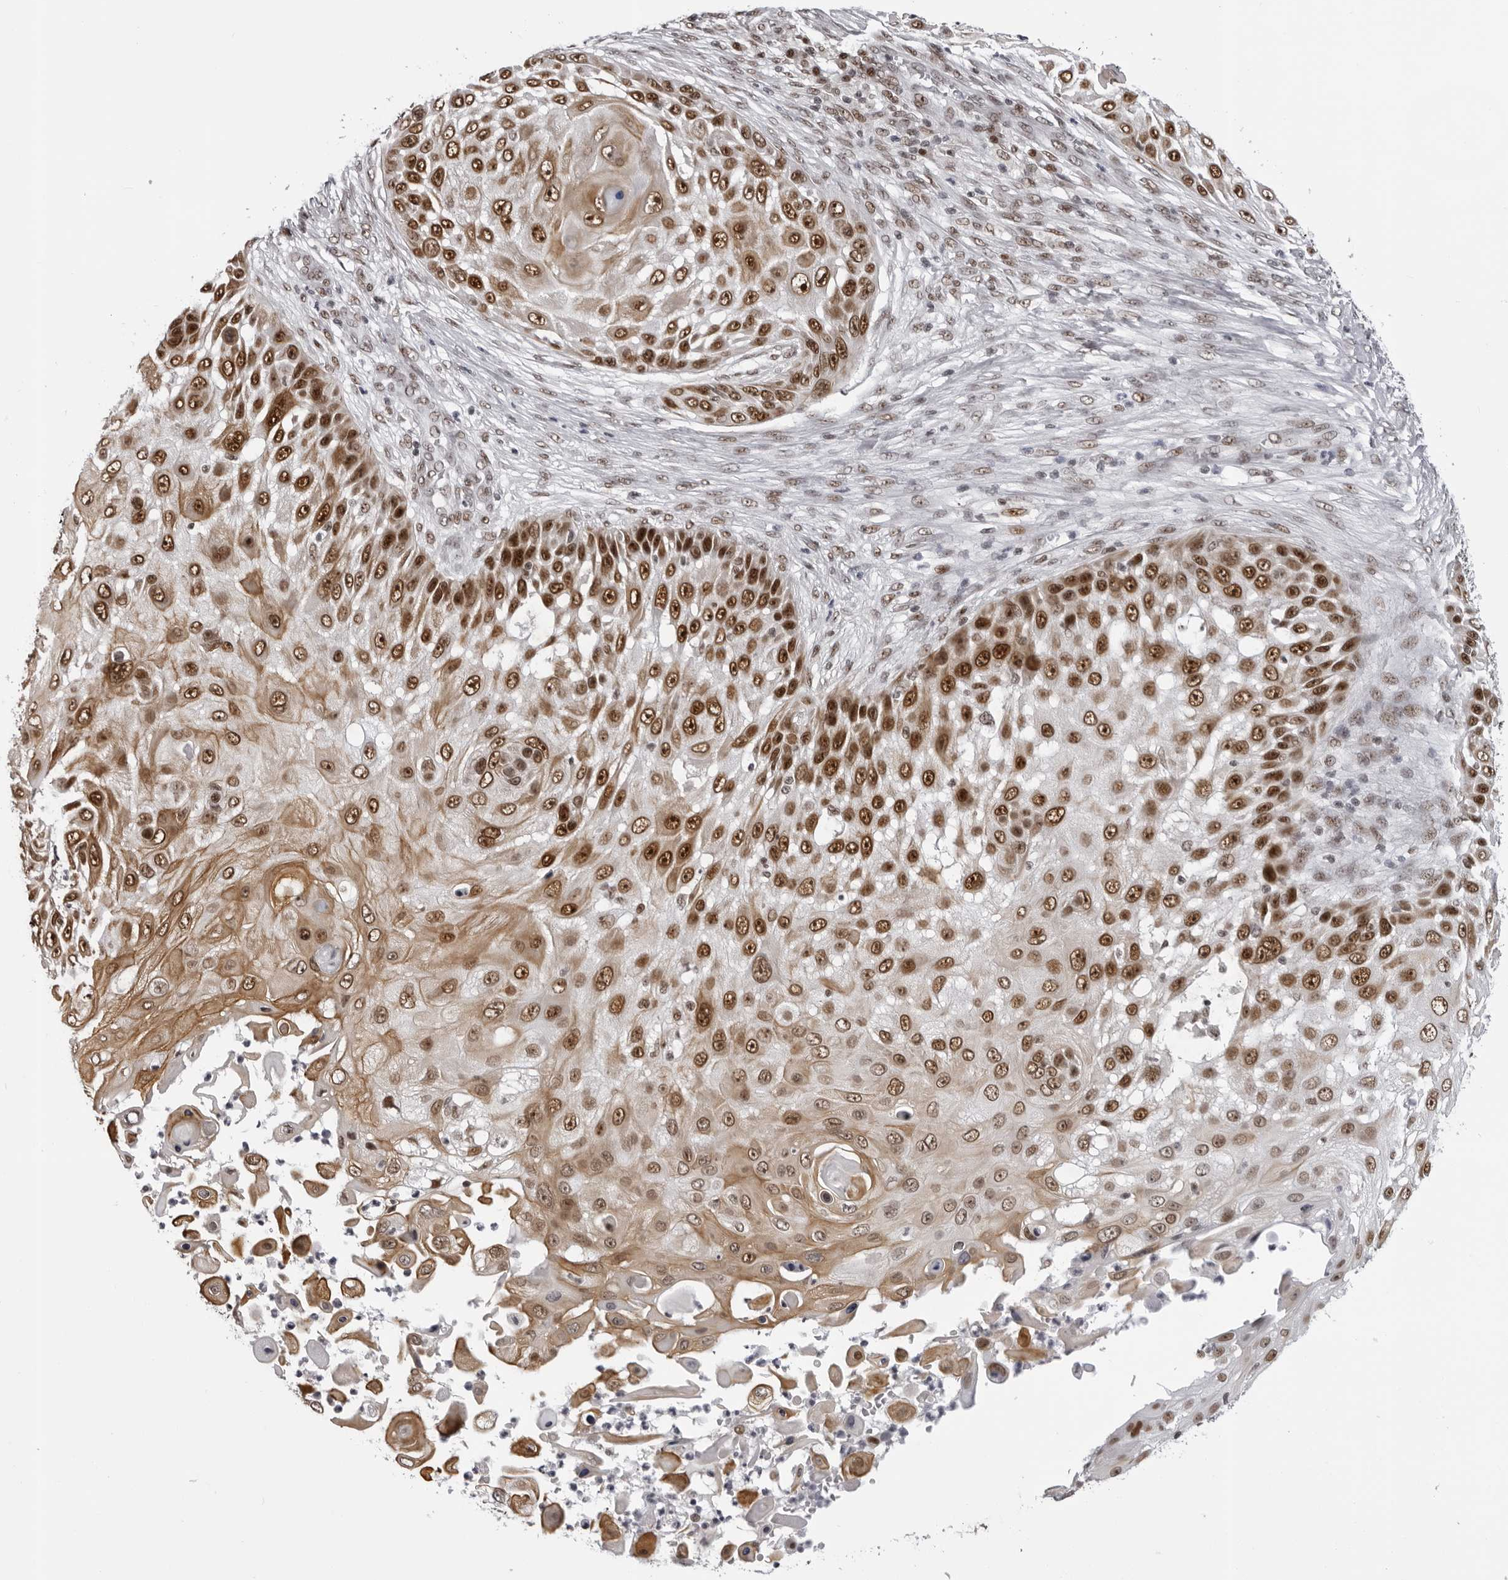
{"staining": {"intensity": "strong", "quantity": ">75%", "location": "cytoplasmic/membranous,nuclear"}, "tissue": "skin cancer", "cell_type": "Tumor cells", "image_type": "cancer", "snomed": [{"axis": "morphology", "description": "Squamous cell carcinoma, NOS"}, {"axis": "topography", "description": "Skin"}], "caption": "Immunohistochemistry photomicrograph of squamous cell carcinoma (skin) stained for a protein (brown), which reveals high levels of strong cytoplasmic/membranous and nuclear expression in about >75% of tumor cells.", "gene": "HEXIM2", "patient": {"sex": "female", "age": 44}}